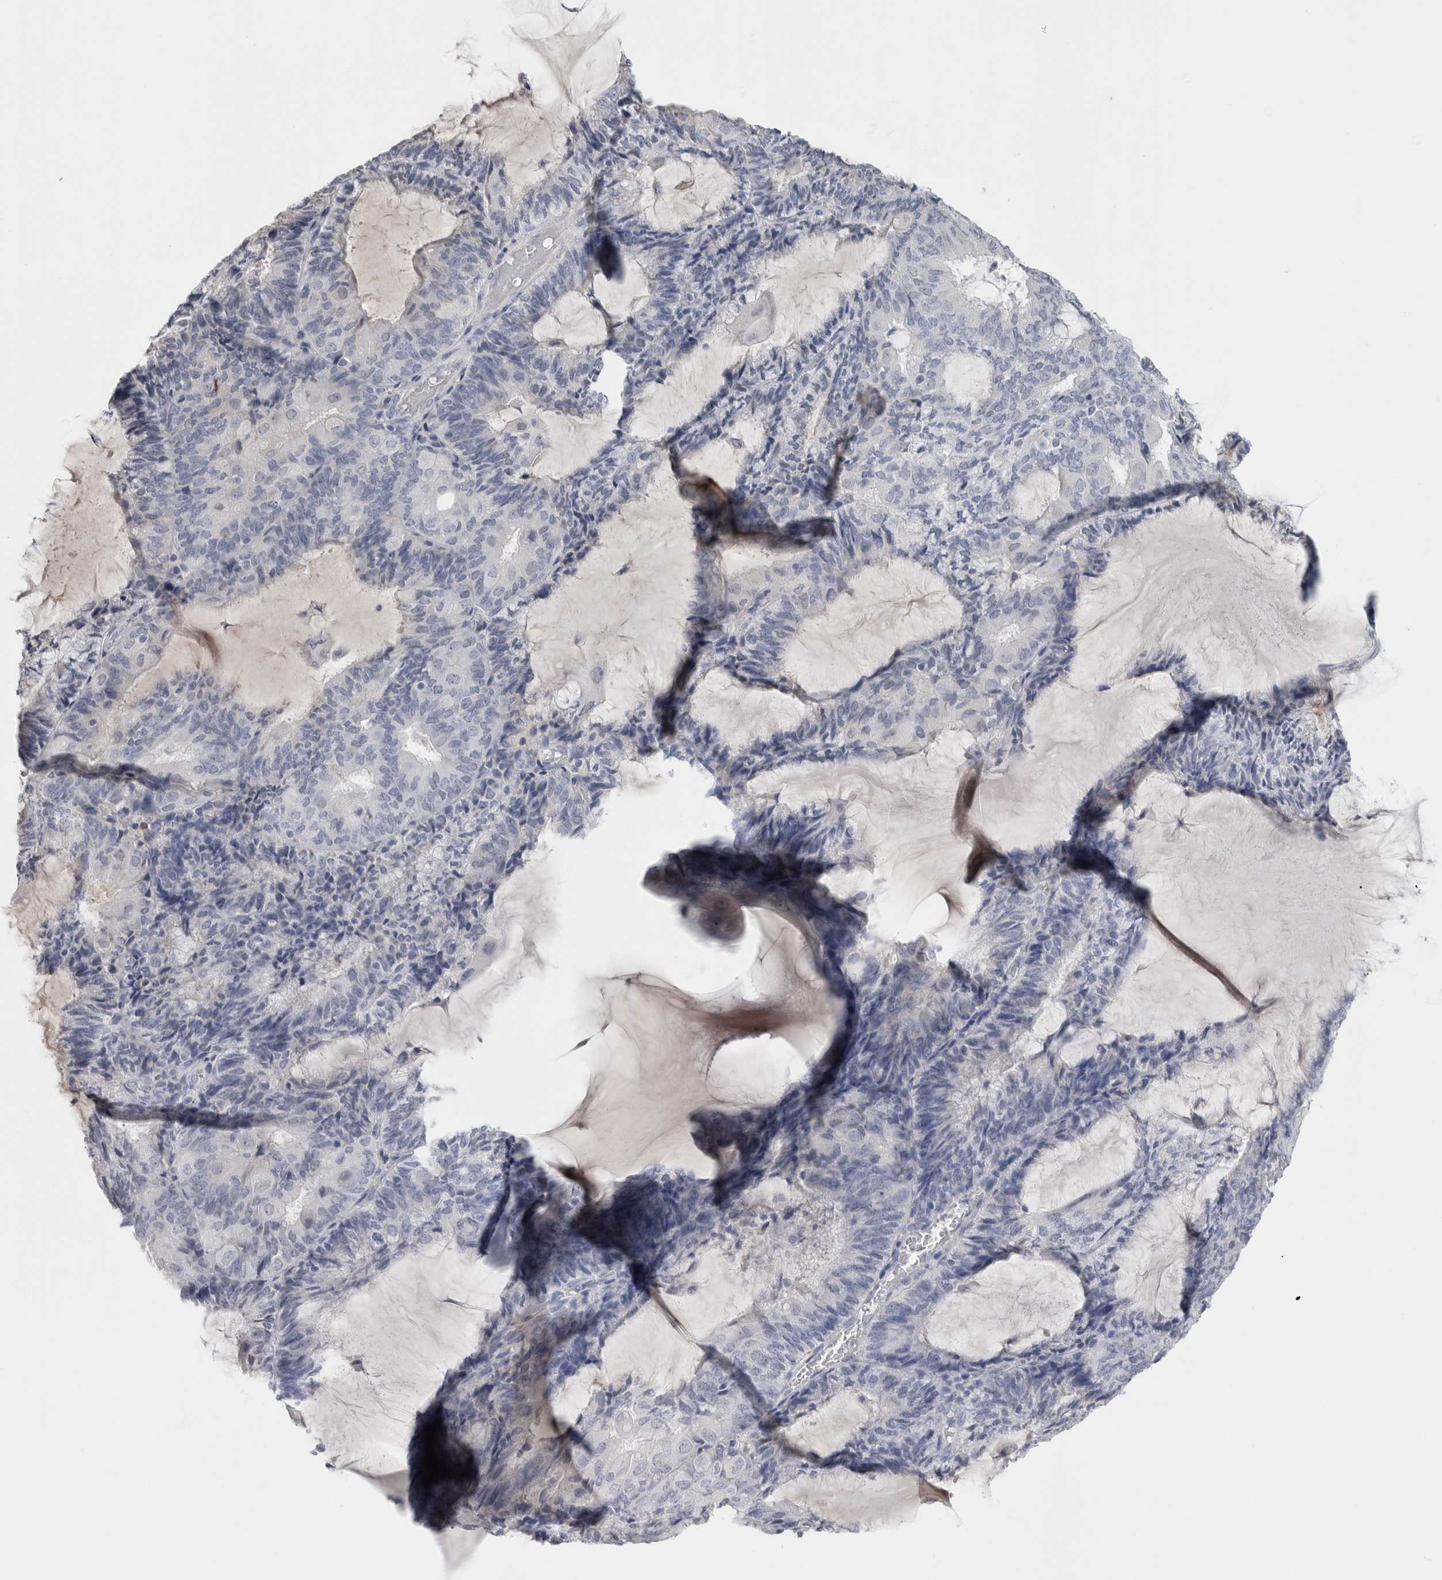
{"staining": {"intensity": "negative", "quantity": "none", "location": "none"}, "tissue": "endometrial cancer", "cell_type": "Tumor cells", "image_type": "cancer", "snomed": [{"axis": "morphology", "description": "Adenocarcinoma, NOS"}, {"axis": "topography", "description": "Endometrium"}], "caption": "This is an IHC histopathology image of human endometrial cancer. There is no staining in tumor cells.", "gene": "FABP4", "patient": {"sex": "female", "age": 81}}